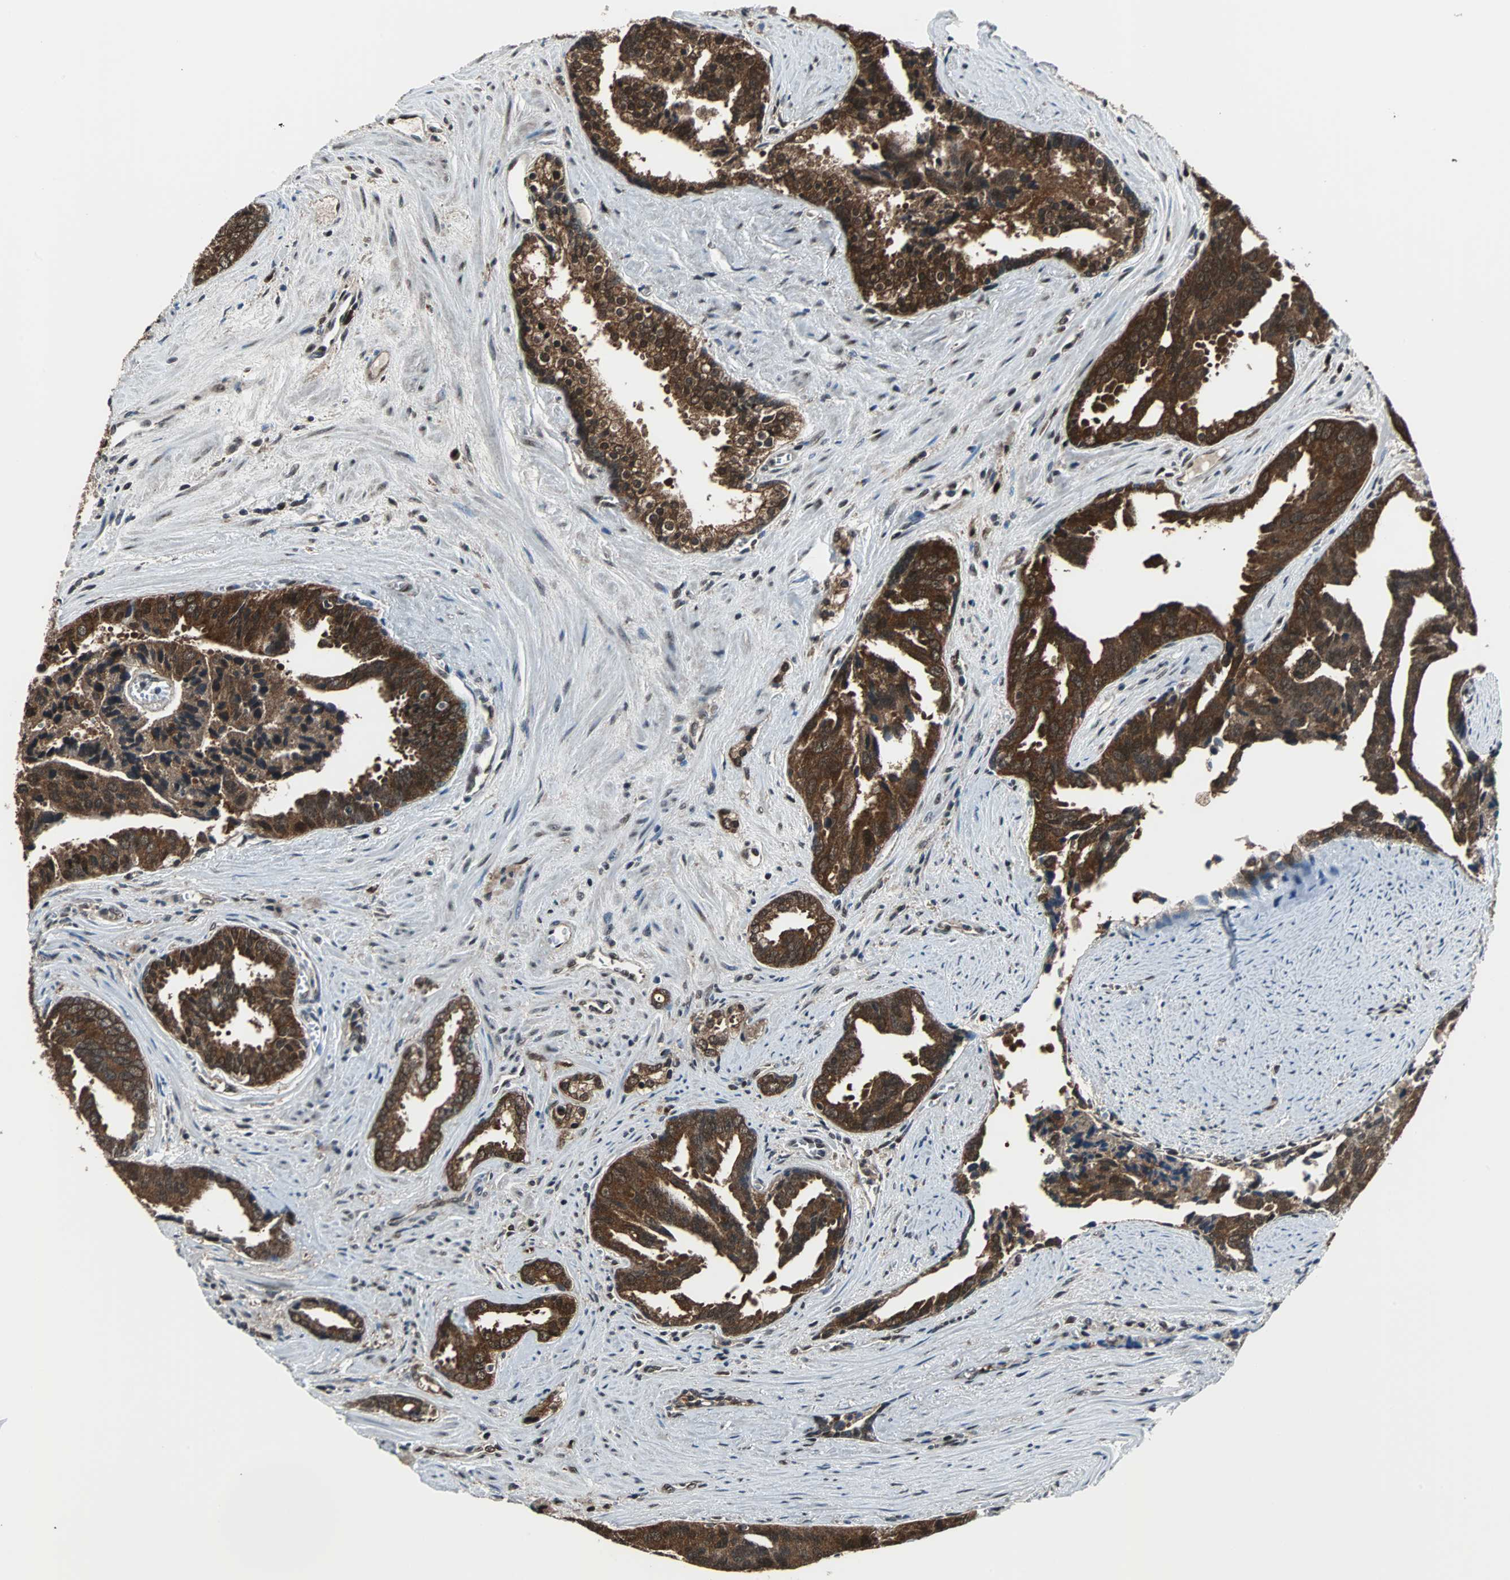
{"staining": {"intensity": "strong", "quantity": ">75%", "location": "cytoplasmic/membranous,nuclear"}, "tissue": "prostate cancer", "cell_type": "Tumor cells", "image_type": "cancer", "snomed": [{"axis": "morphology", "description": "Adenocarcinoma, High grade"}, {"axis": "topography", "description": "Prostate"}], "caption": "Tumor cells show high levels of strong cytoplasmic/membranous and nuclear positivity in approximately >75% of cells in human high-grade adenocarcinoma (prostate). (IHC, brightfield microscopy, high magnification).", "gene": "VCP", "patient": {"sex": "male", "age": 67}}